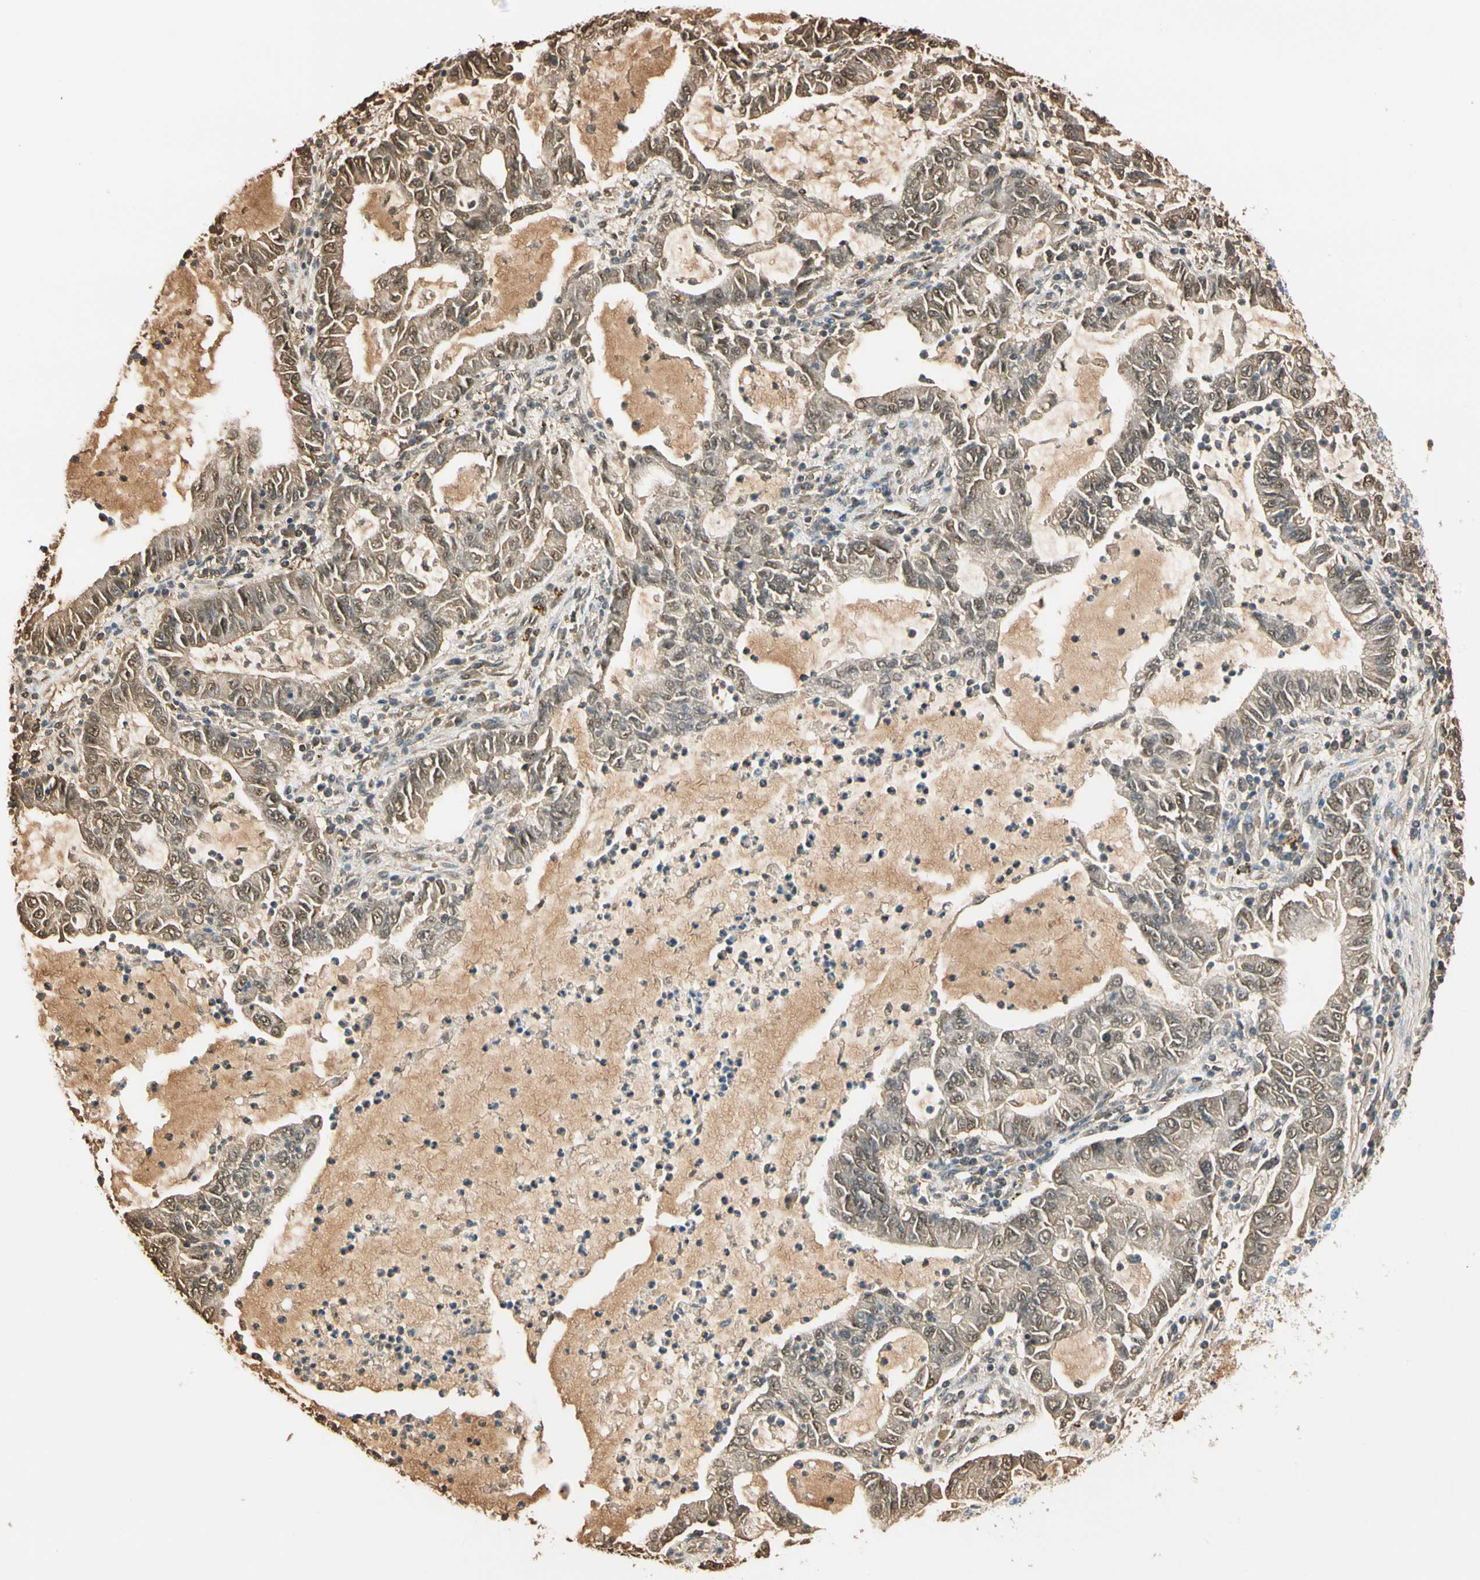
{"staining": {"intensity": "moderate", "quantity": "25%-75%", "location": "cytoplasmic/membranous,nuclear"}, "tissue": "lung cancer", "cell_type": "Tumor cells", "image_type": "cancer", "snomed": [{"axis": "morphology", "description": "Adenocarcinoma, NOS"}, {"axis": "topography", "description": "Lung"}], "caption": "IHC micrograph of neoplastic tissue: adenocarcinoma (lung) stained using immunohistochemistry shows medium levels of moderate protein expression localized specifically in the cytoplasmic/membranous and nuclear of tumor cells, appearing as a cytoplasmic/membranous and nuclear brown color.", "gene": "LAMB3", "patient": {"sex": "female", "age": 51}}